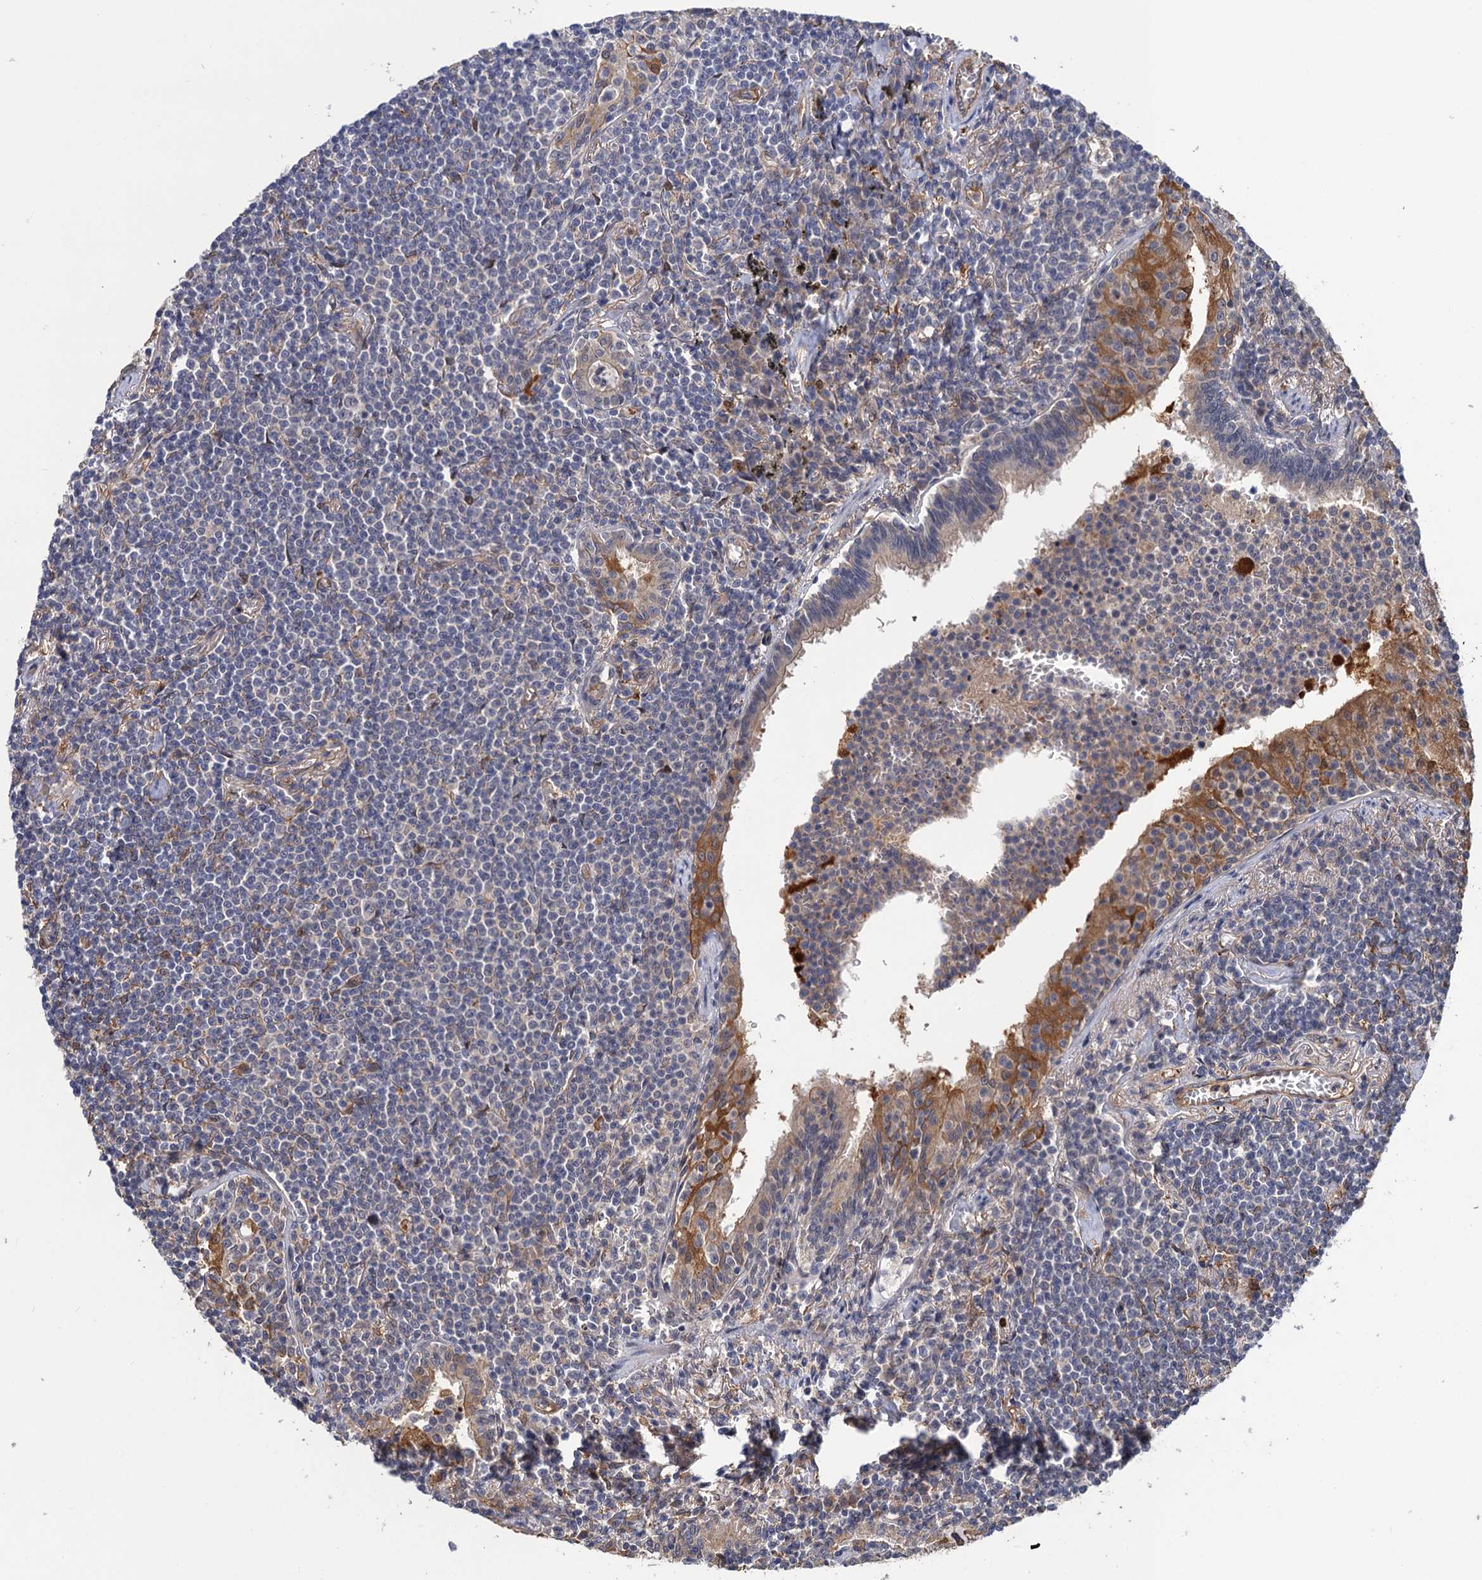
{"staining": {"intensity": "negative", "quantity": "none", "location": "none"}, "tissue": "lymphoma", "cell_type": "Tumor cells", "image_type": "cancer", "snomed": [{"axis": "morphology", "description": "Malignant lymphoma, non-Hodgkin's type, Low grade"}, {"axis": "topography", "description": "Lung"}], "caption": "This is a micrograph of immunohistochemistry staining of lymphoma, which shows no positivity in tumor cells.", "gene": "NEK8", "patient": {"sex": "female", "age": 71}}